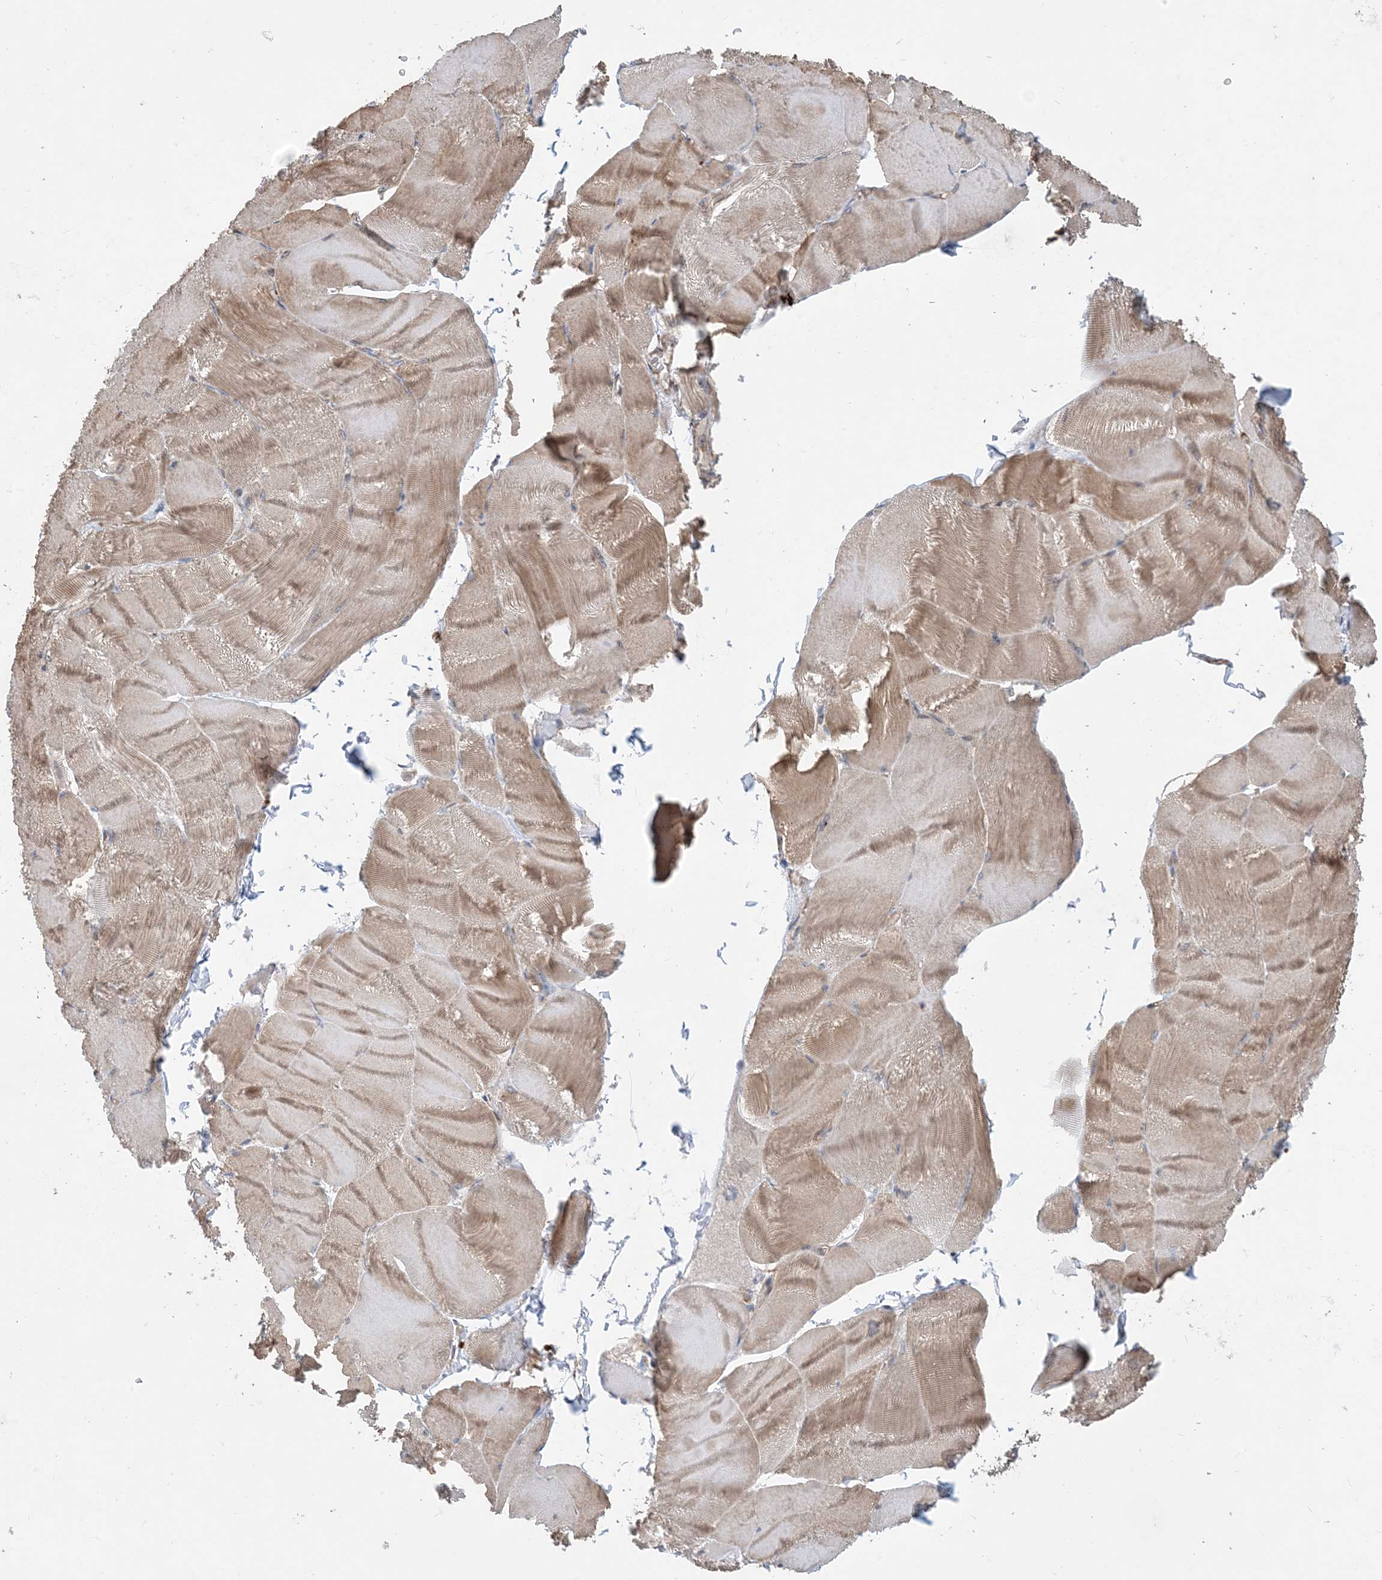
{"staining": {"intensity": "moderate", "quantity": ">75%", "location": "cytoplasmic/membranous"}, "tissue": "skeletal muscle", "cell_type": "Myocytes", "image_type": "normal", "snomed": [{"axis": "morphology", "description": "Normal tissue, NOS"}, {"axis": "morphology", "description": "Basal cell carcinoma"}, {"axis": "topography", "description": "Skeletal muscle"}], "caption": "This is a micrograph of immunohistochemistry (IHC) staining of unremarkable skeletal muscle, which shows moderate positivity in the cytoplasmic/membranous of myocytes.", "gene": "PCDHGA1", "patient": {"sex": "female", "age": 64}}